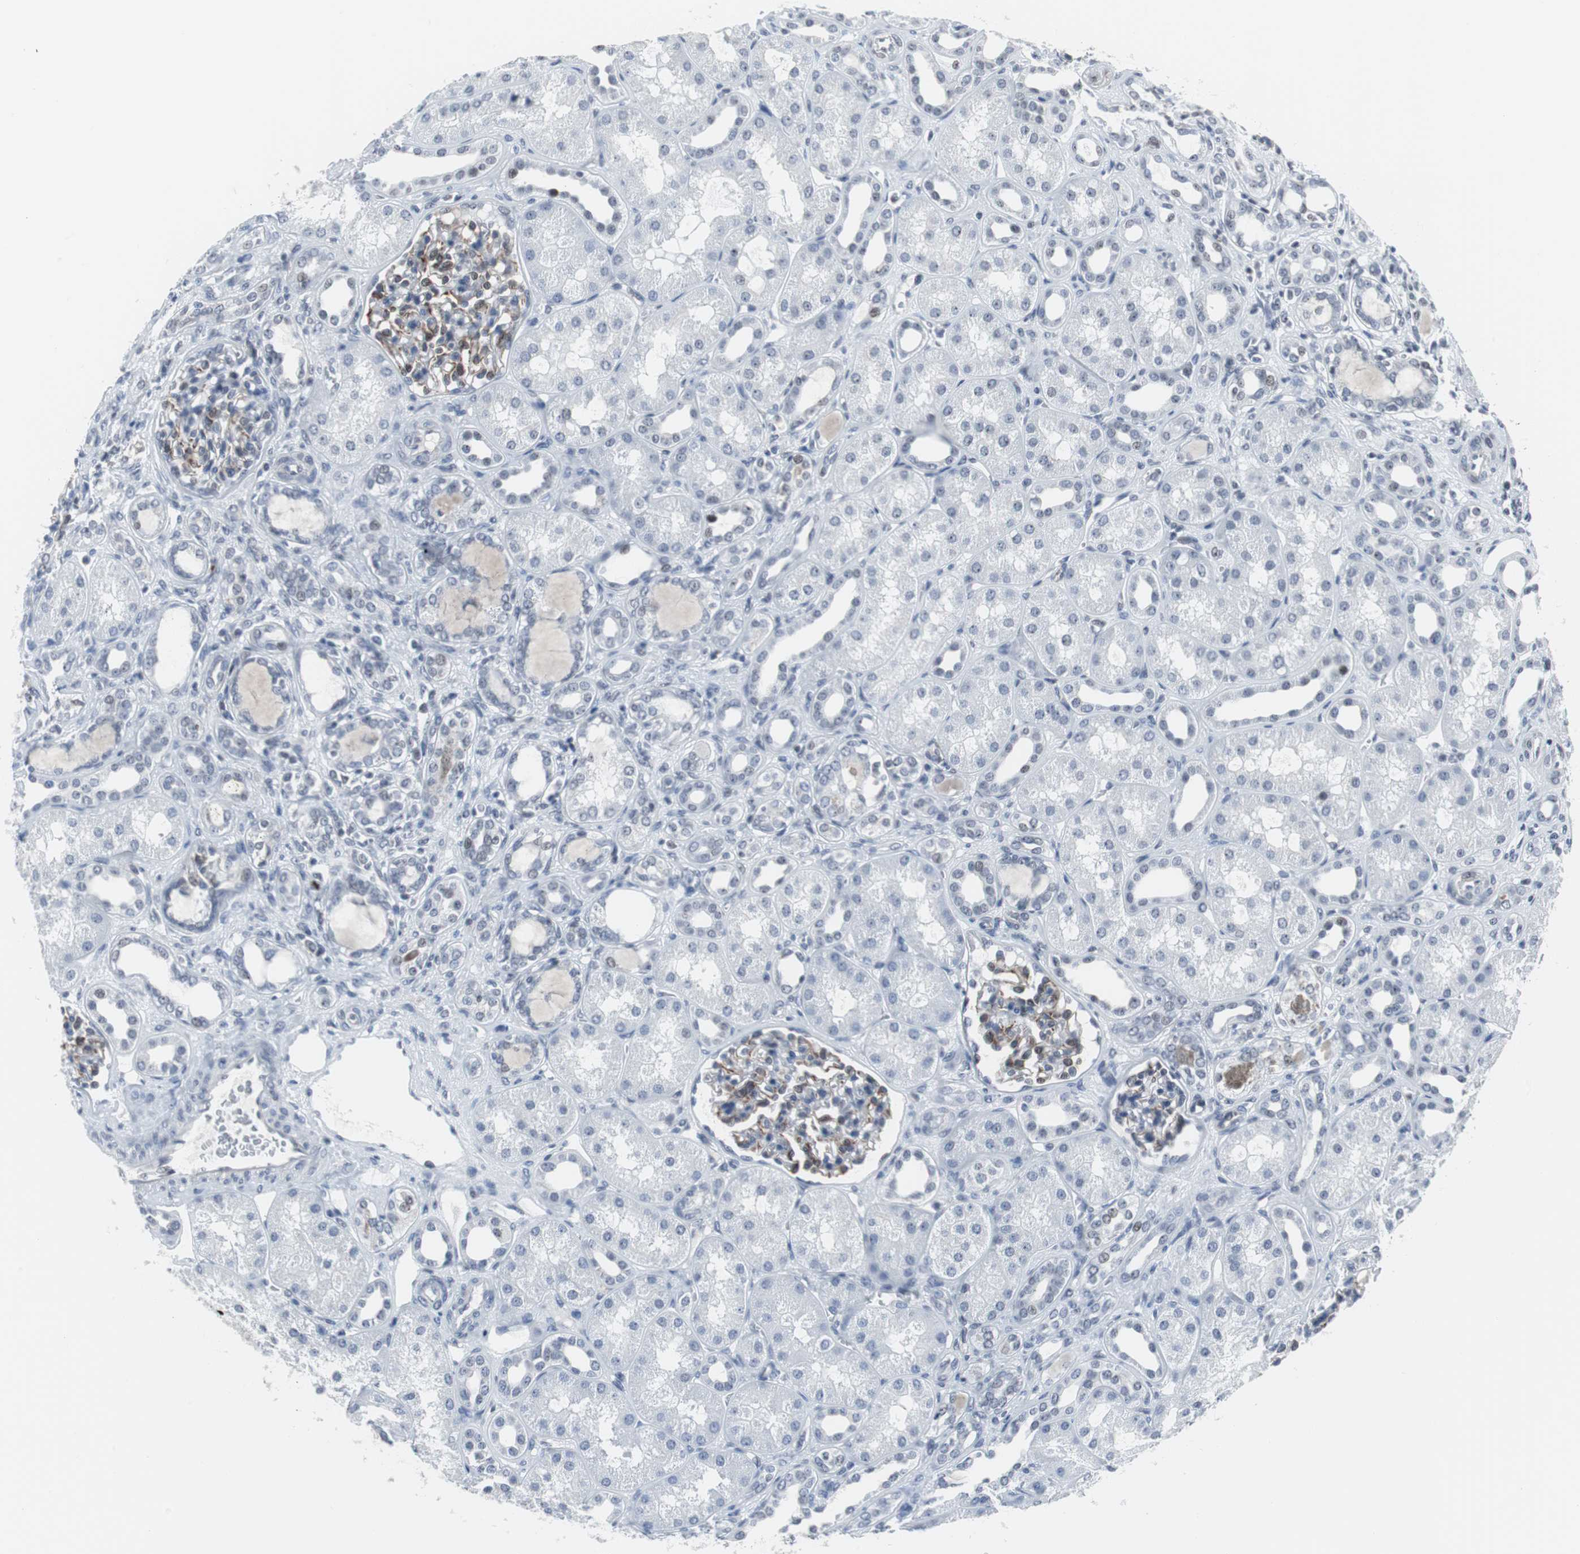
{"staining": {"intensity": "moderate", "quantity": "25%-75%", "location": "cytoplasmic/membranous"}, "tissue": "kidney", "cell_type": "Cells in glomeruli", "image_type": "normal", "snomed": [{"axis": "morphology", "description": "Normal tissue, NOS"}, {"axis": "topography", "description": "Kidney"}], "caption": "This is an image of immunohistochemistry staining of normal kidney, which shows moderate expression in the cytoplasmic/membranous of cells in glomeruli.", "gene": "DOK1", "patient": {"sex": "male", "age": 7}}